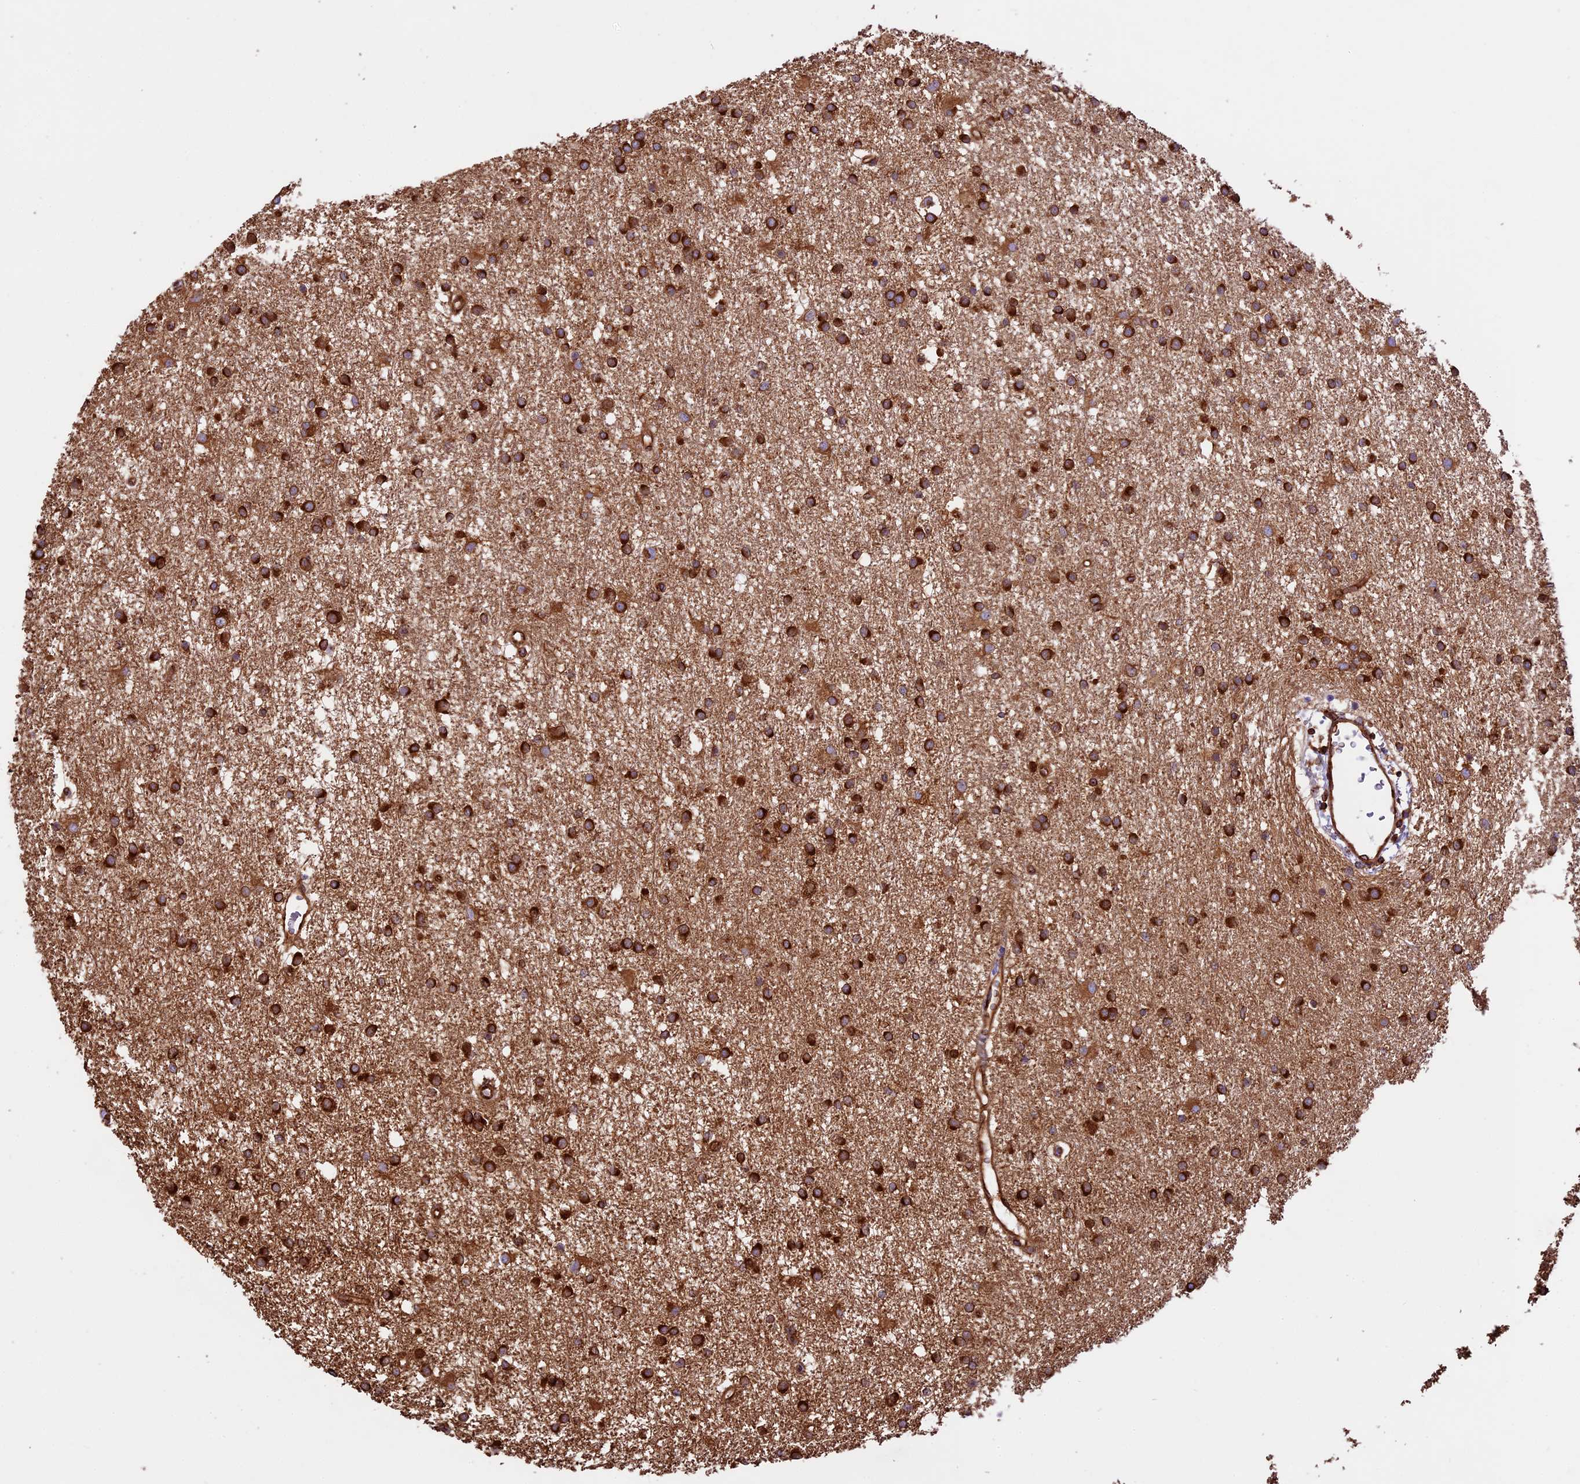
{"staining": {"intensity": "strong", "quantity": ">75%", "location": "cytoplasmic/membranous"}, "tissue": "glioma", "cell_type": "Tumor cells", "image_type": "cancer", "snomed": [{"axis": "morphology", "description": "Glioma, malignant, High grade"}, {"axis": "topography", "description": "Brain"}], "caption": "Malignant glioma (high-grade) tissue demonstrates strong cytoplasmic/membranous staining in approximately >75% of tumor cells (DAB = brown stain, brightfield microscopy at high magnification).", "gene": "KARS1", "patient": {"sex": "male", "age": 77}}